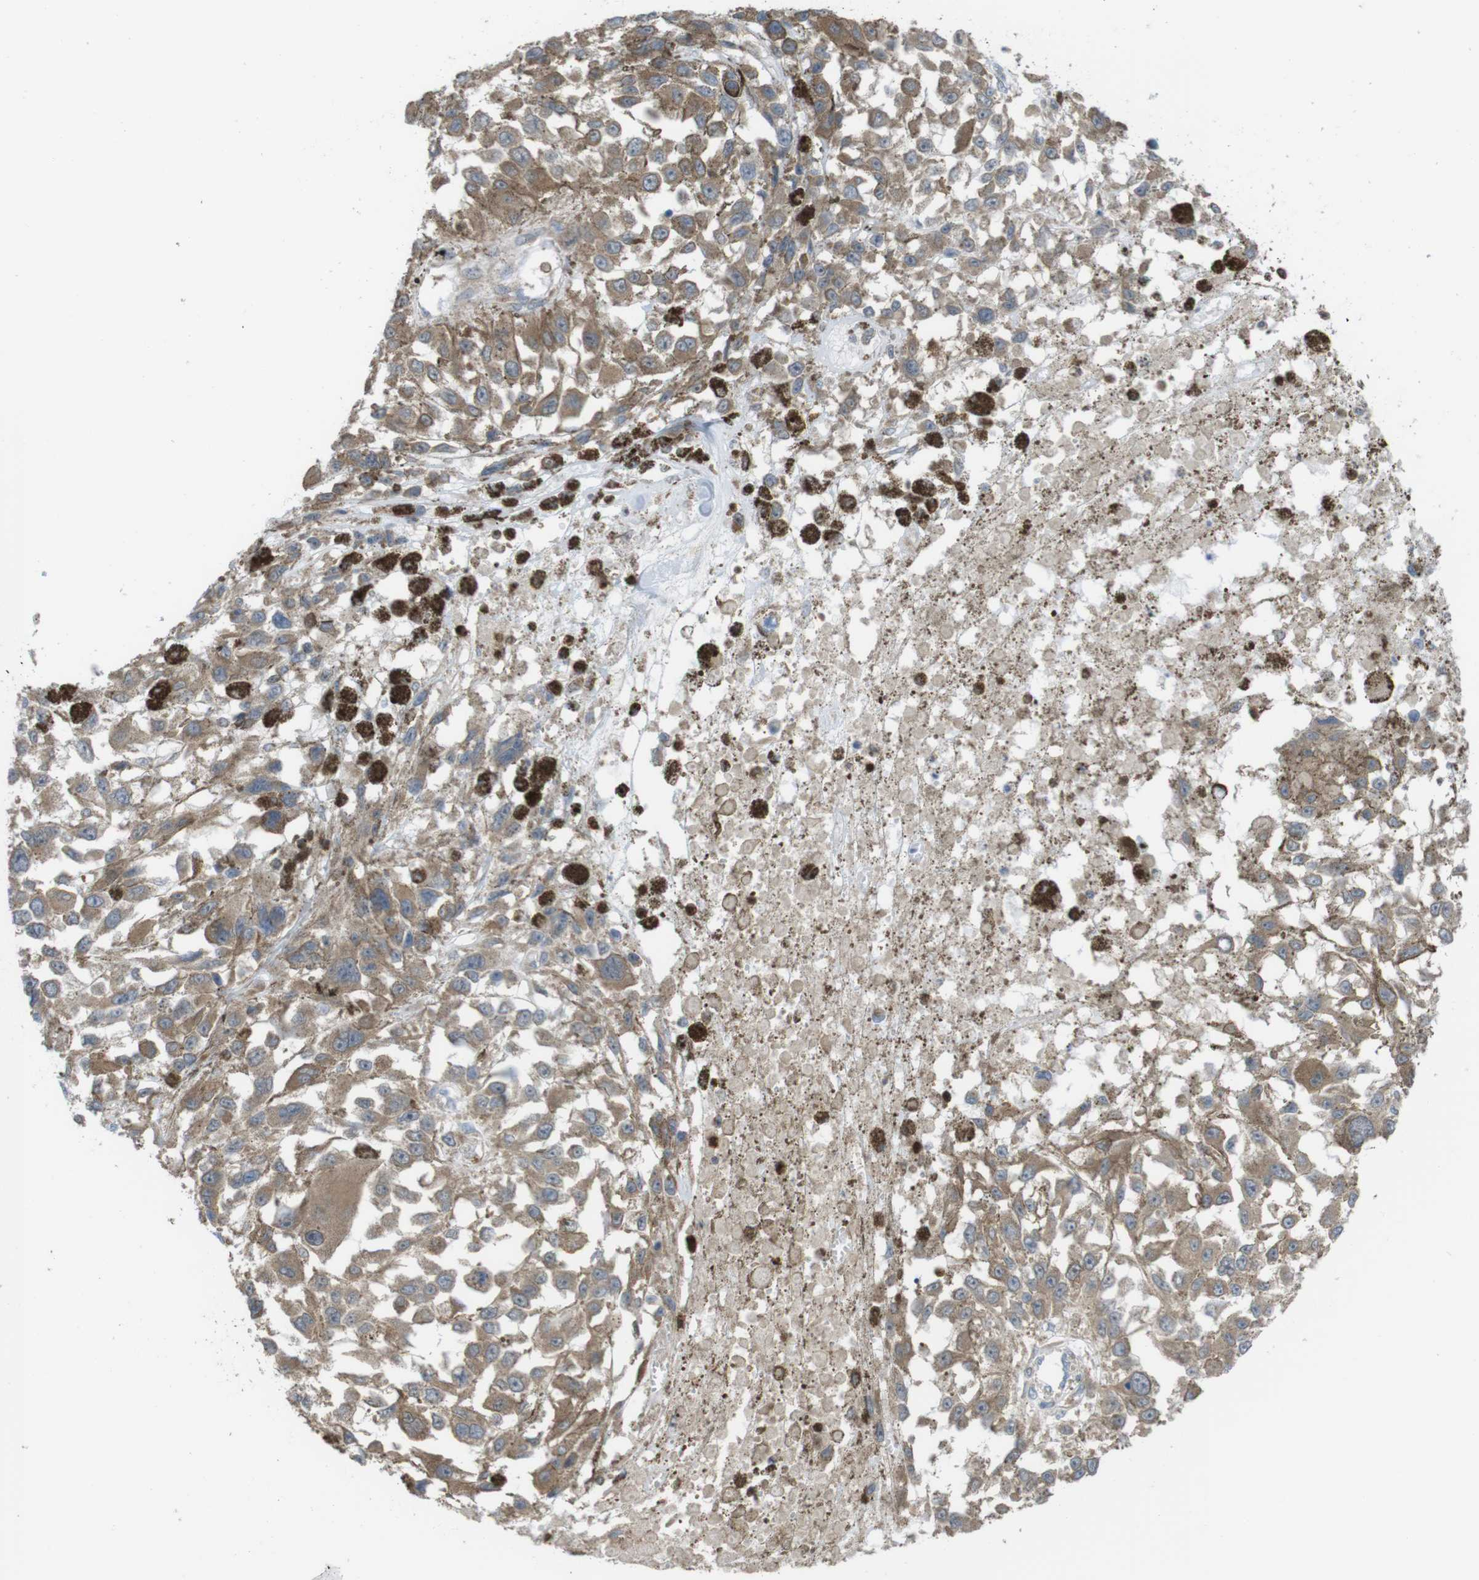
{"staining": {"intensity": "moderate", "quantity": ">75%", "location": "cytoplasmic/membranous"}, "tissue": "melanoma", "cell_type": "Tumor cells", "image_type": "cancer", "snomed": [{"axis": "morphology", "description": "Malignant melanoma, Metastatic site"}, {"axis": "topography", "description": "Lymph node"}], "caption": "The histopathology image exhibits immunohistochemical staining of malignant melanoma (metastatic site). There is moderate cytoplasmic/membranous expression is identified in about >75% of tumor cells. The staining was performed using DAB (3,3'-diaminobenzidine) to visualize the protein expression in brown, while the nuclei were stained in blue with hematoxylin (Magnification: 20x).", "gene": "PRKCD", "patient": {"sex": "male", "age": 59}}